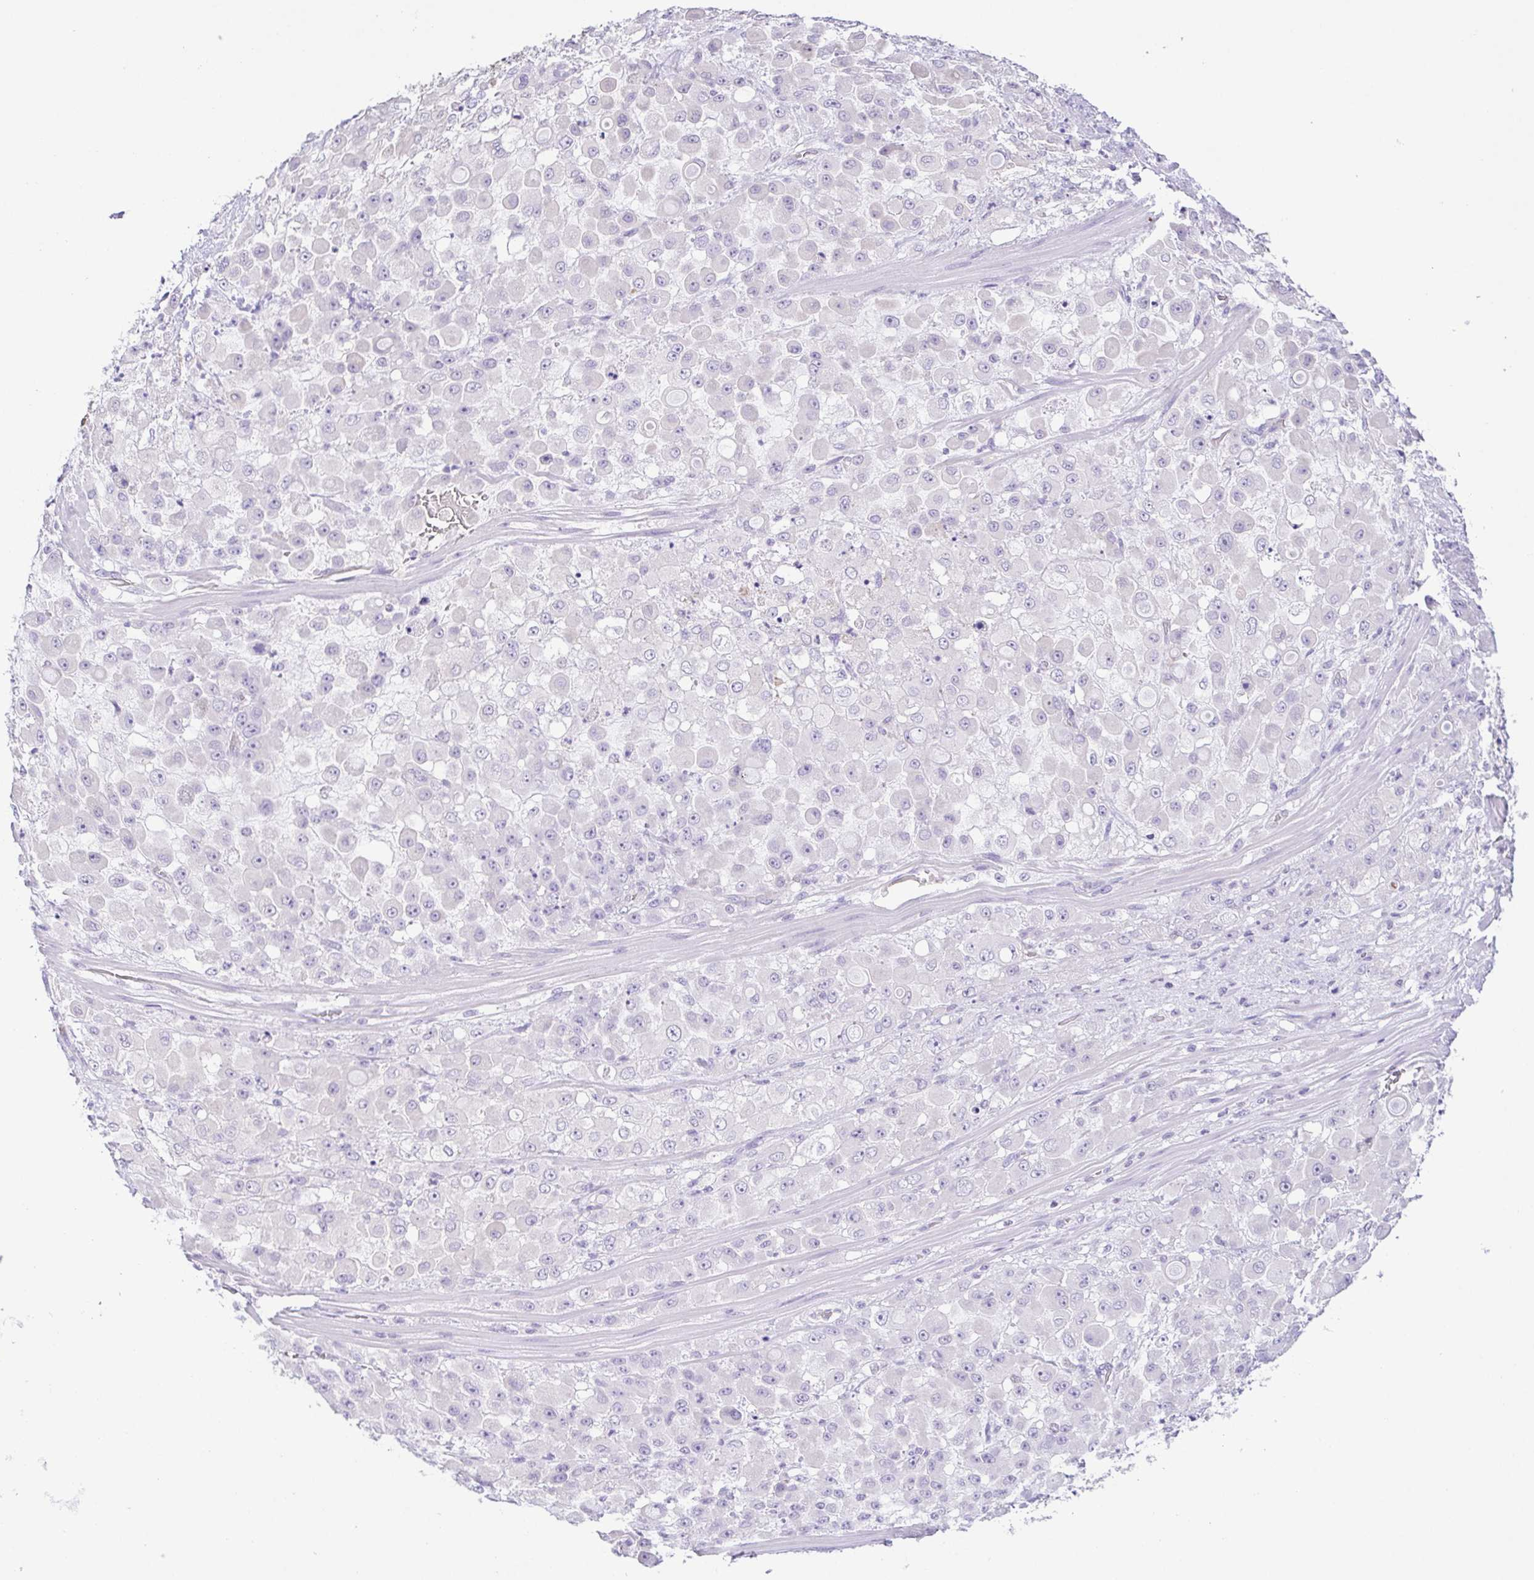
{"staining": {"intensity": "negative", "quantity": "none", "location": "none"}, "tissue": "stomach cancer", "cell_type": "Tumor cells", "image_type": "cancer", "snomed": [{"axis": "morphology", "description": "Adenocarcinoma, NOS"}, {"axis": "topography", "description": "Stomach"}], "caption": "The image reveals no staining of tumor cells in stomach adenocarcinoma.", "gene": "EPB42", "patient": {"sex": "female", "age": 76}}